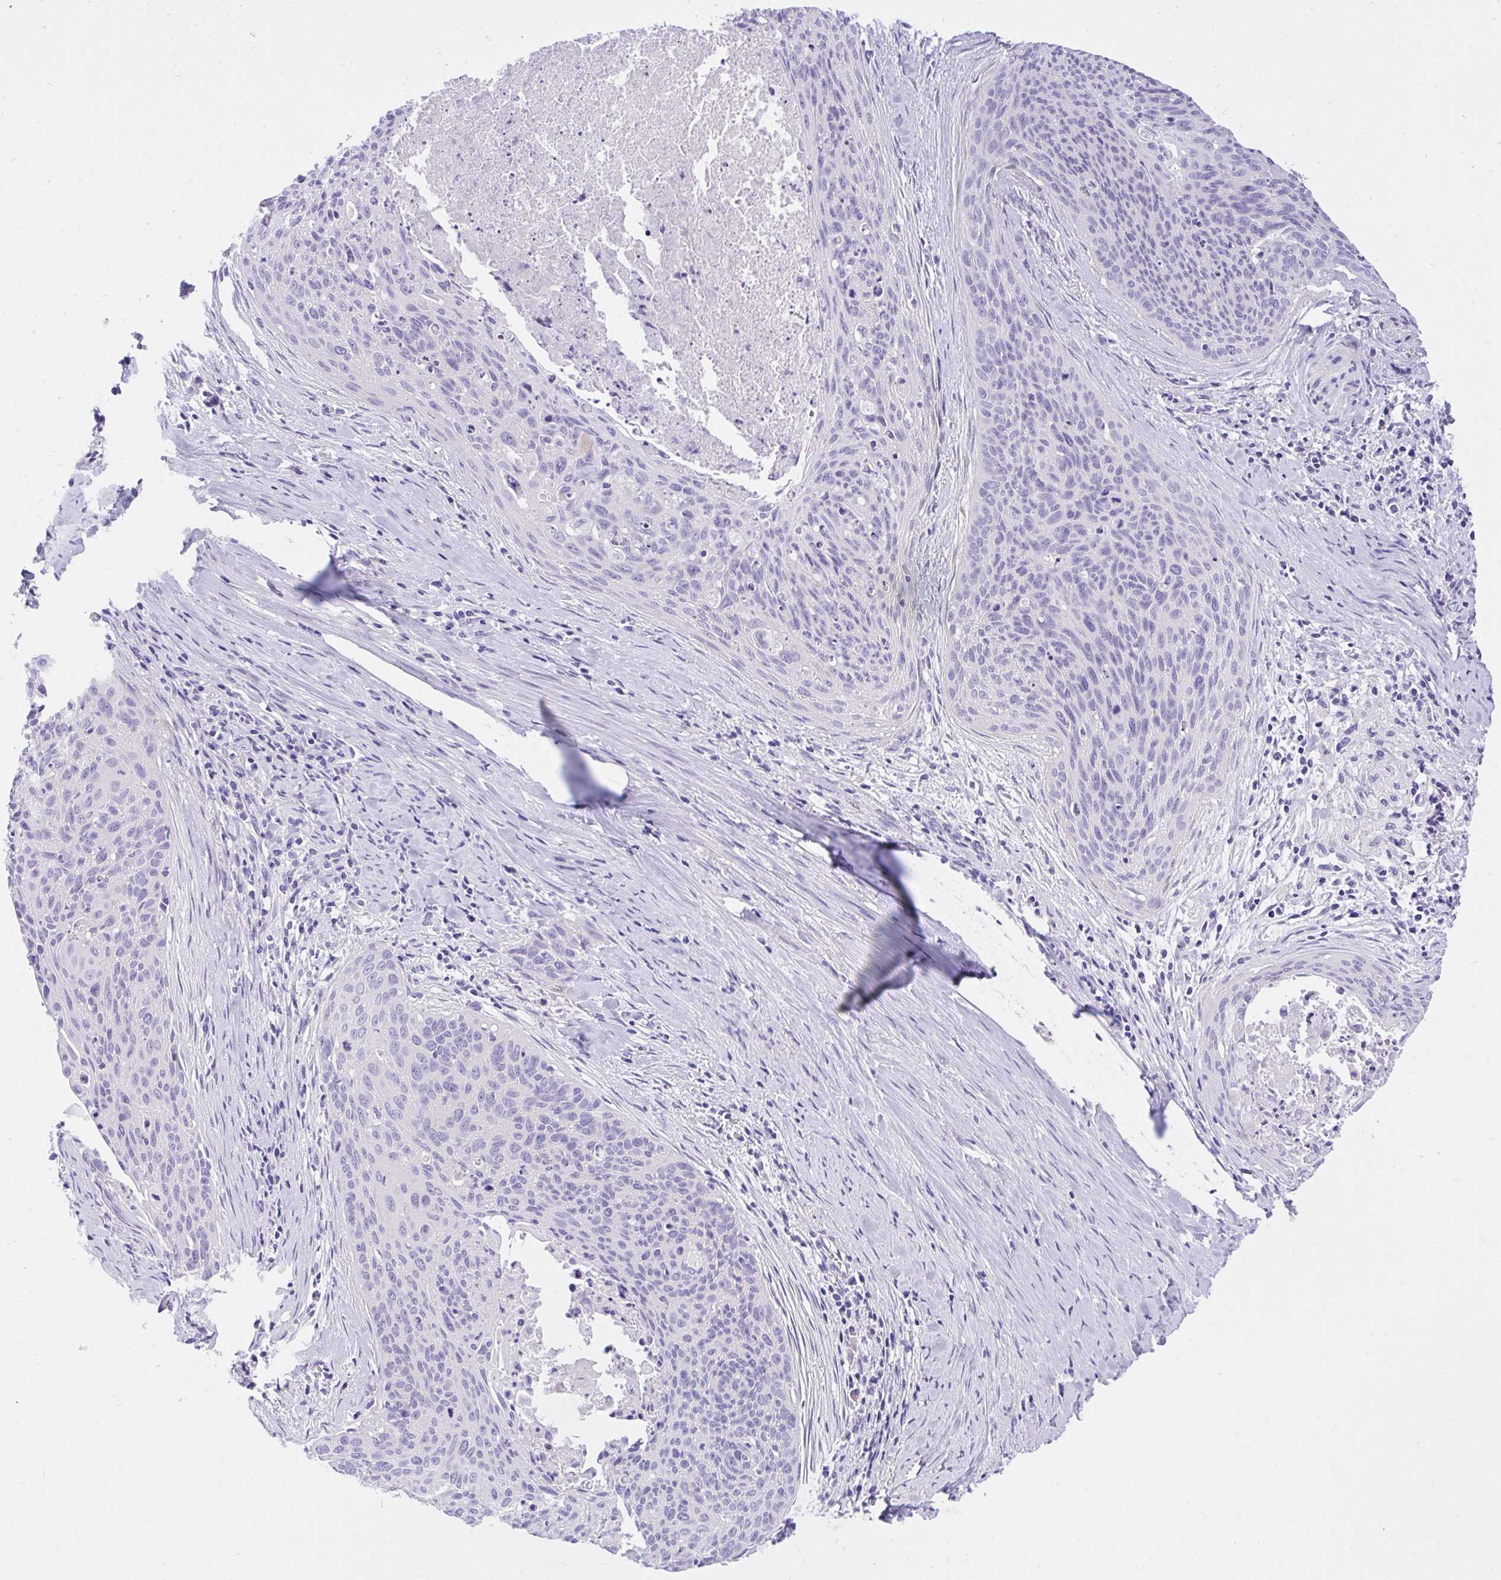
{"staining": {"intensity": "negative", "quantity": "none", "location": "none"}, "tissue": "cervical cancer", "cell_type": "Tumor cells", "image_type": "cancer", "snomed": [{"axis": "morphology", "description": "Squamous cell carcinoma, NOS"}, {"axis": "topography", "description": "Cervix"}], "caption": "Immunohistochemistry (IHC) image of cervical cancer (squamous cell carcinoma) stained for a protein (brown), which demonstrates no positivity in tumor cells. Brightfield microscopy of immunohistochemistry stained with DAB (3,3'-diaminobenzidine) (brown) and hematoxylin (blue), captured at high magnification.", "gene": "TLN2", "patient": {"sex": "female", "age": 55}}